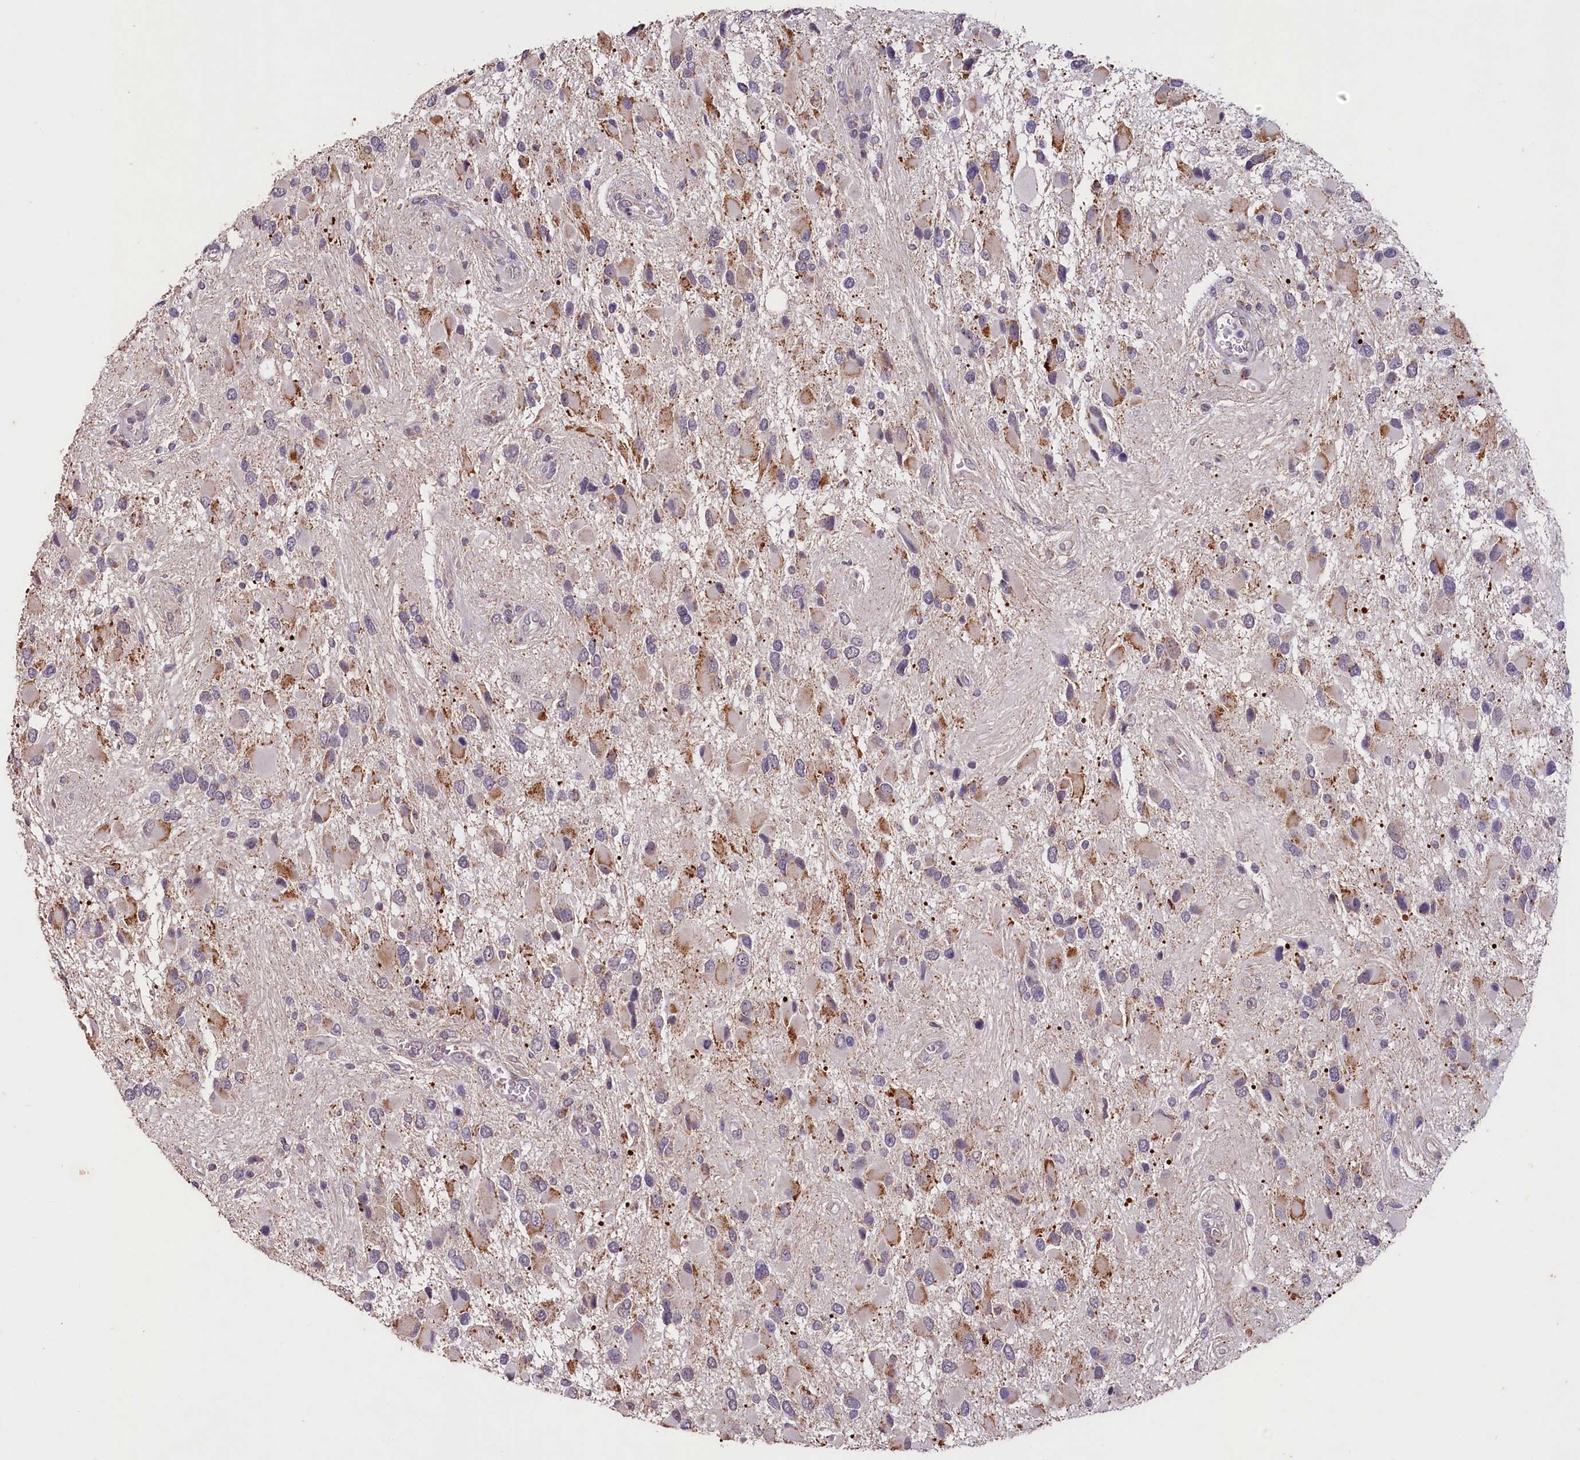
{"staining": {"intensity": "negative", "quantity": "none", "location": "none"}, "tissue": "glioma", "cell_type": "Tumor cells", "image_type": "cancer", "snomed": [{"axis": "morphology", "description": "Glioma, malignant, High grade"}, {"axis": "topography", "description": "Brain"}], "caption": "This is an immunohistochemistry (IHC) micrograph of glioma. There is no positivity in tumor cells.", "gene": "PDE6D", "patient": {"sex": "male", "age": 53}}